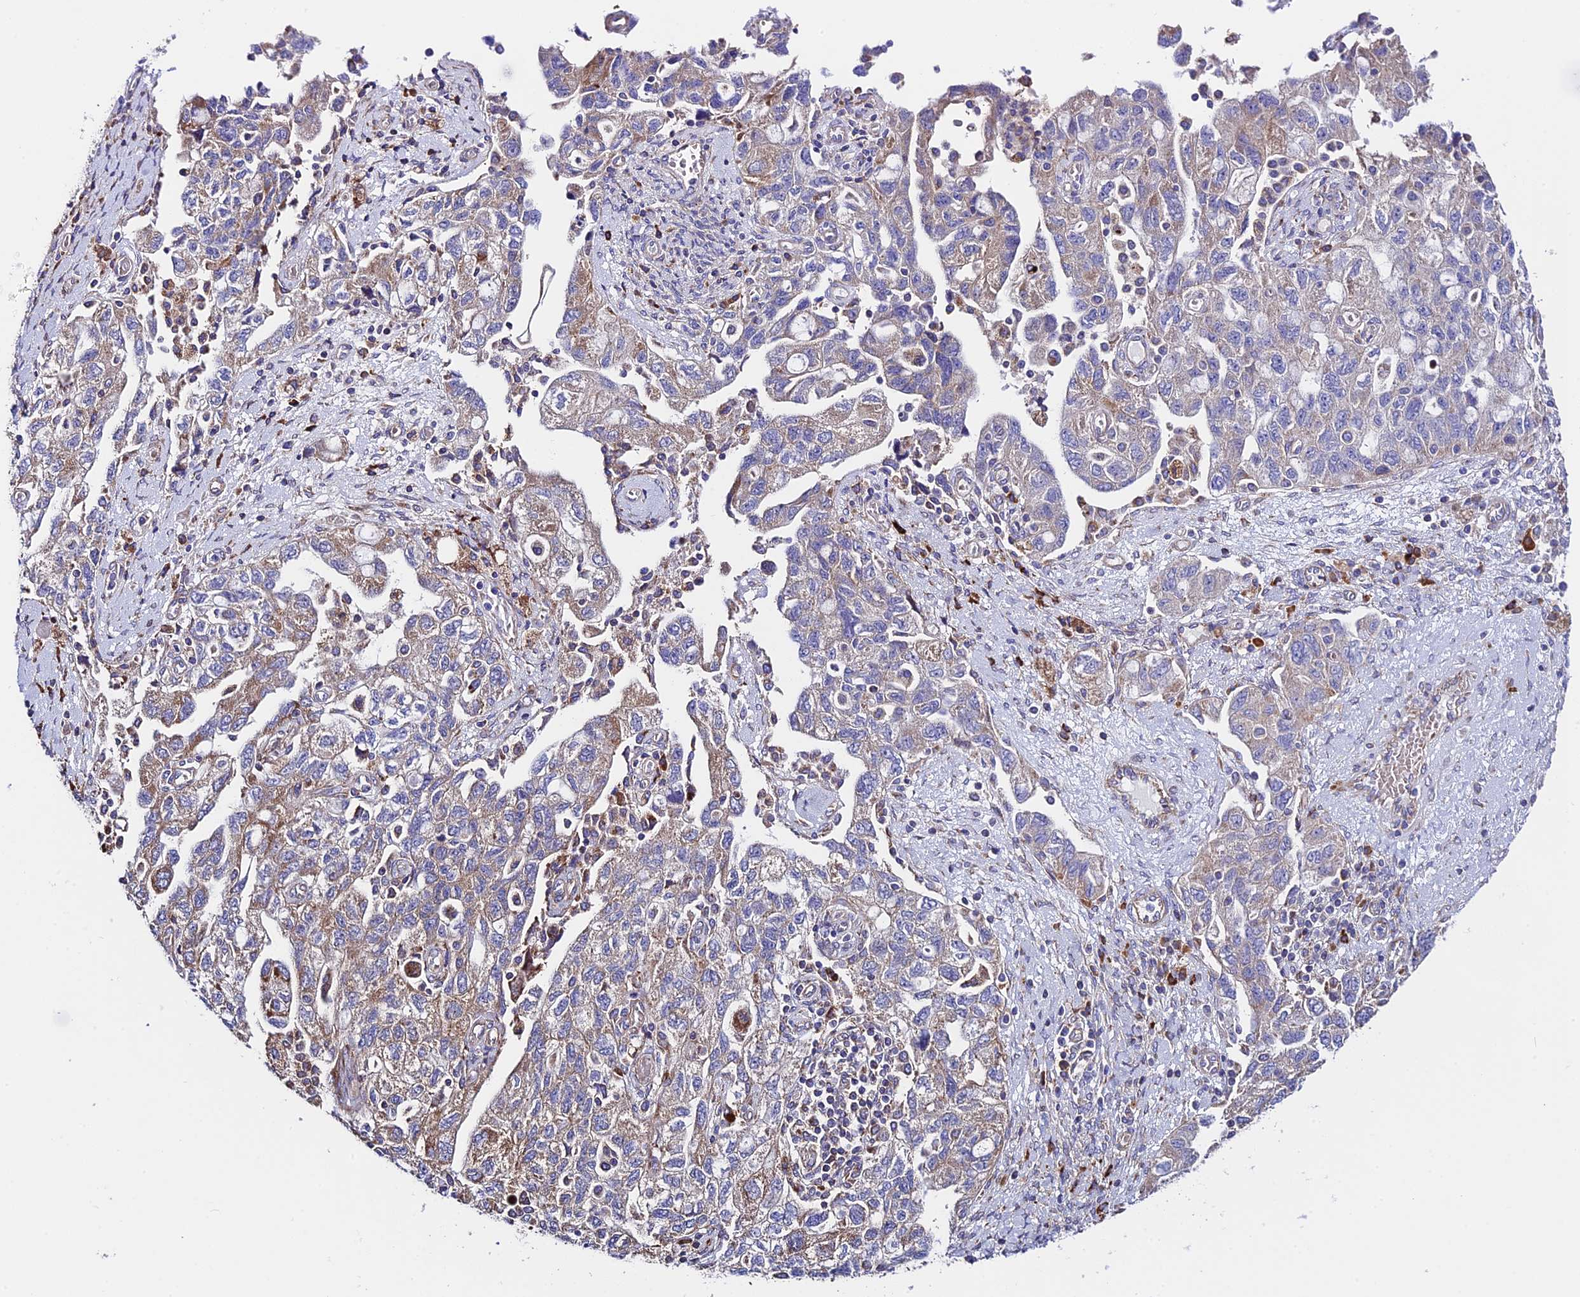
{"staining": {"intensity": "weak", "quantity": "25%-75%", "location": "cytoplasmic/membranous"}, "tissue": "ovarian cancer", "cell_type": "Tumor cells", "image_type": "cancer", "snomed": [{"axis": "morphology", "description": "Carcinoma, NOS"}, {"axis": "morphology", "description": "Cystadenocarcinoma, serous, NOS"}, {"axis": "topography", "description": "Ovary"}], "caption": "Weak cytoplasmic/membranous staining is seen in about 25%-75% of tumor cells in ovarian cancer (carcinoma). Using DAB (3,3'-diaminobenzidine) (brown) and hematoxylin (blue) stains, captured at high magnification using brightfield microscopy.", "gene": "VPS13C", "patient": {"sex": "female", "age": 69}}